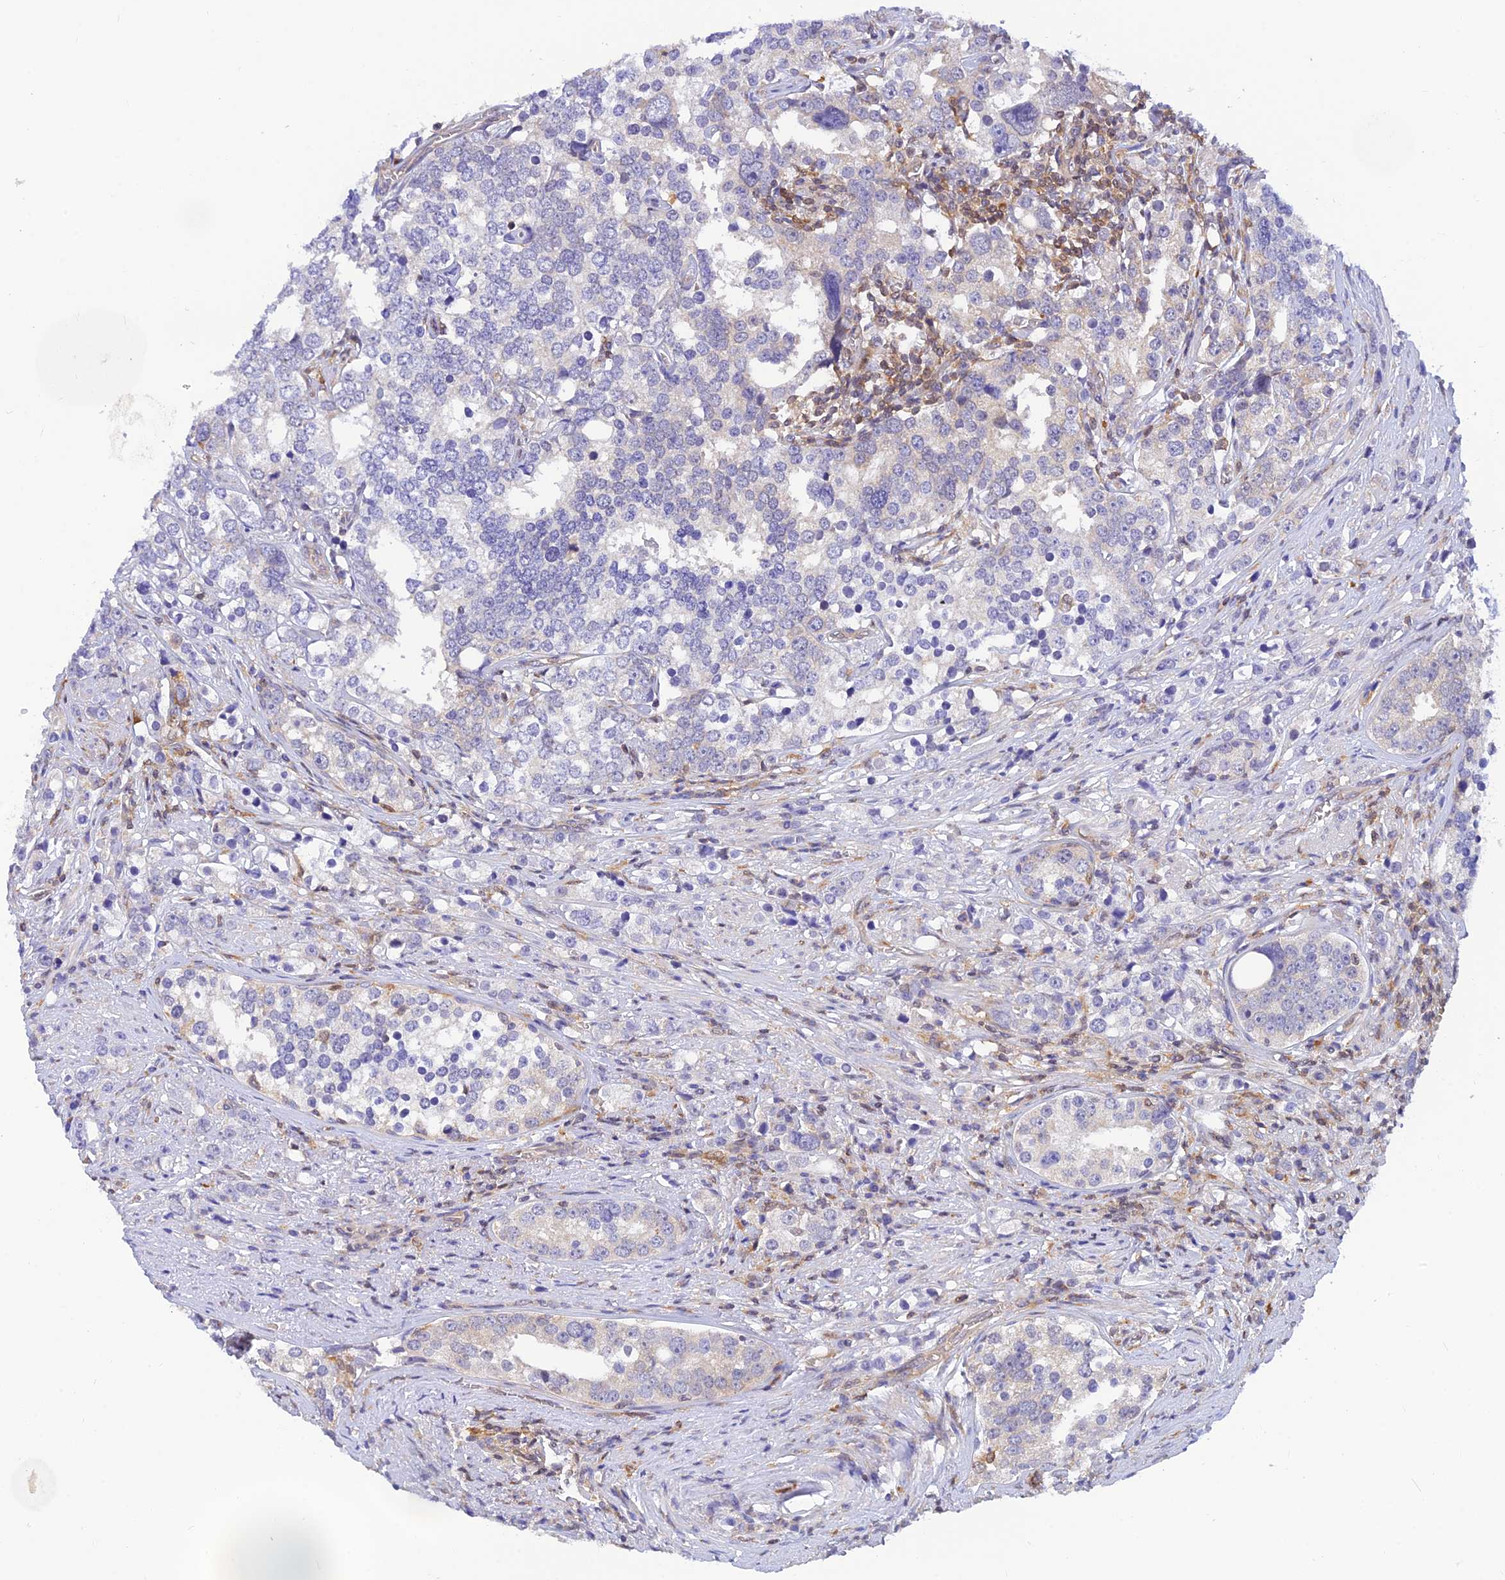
{"staining": {"intensity": "negative", "quantity": "none", "location": "none"}, "tissue": "prostate cancer", "cell_type": "Tumor cells", "image_type": "cancer", "snomed": [{"axis": "morphology", "description": "Adenocarcinoma, High grade"}, {"axis": "topography", "description": "Prostate"}], "caption": "Histopathology image shows no significant protein expression in tumor cells of prostate cancer (adenocarcinoma (high-grade)). The staining is performed using DAB (3,3'-diaminobenzidine) brown chromogen with nuclei counter-stained in using hematoxylin.", "gene": "LYSMD2", "patient": {"sex": "male", "age": 71}}